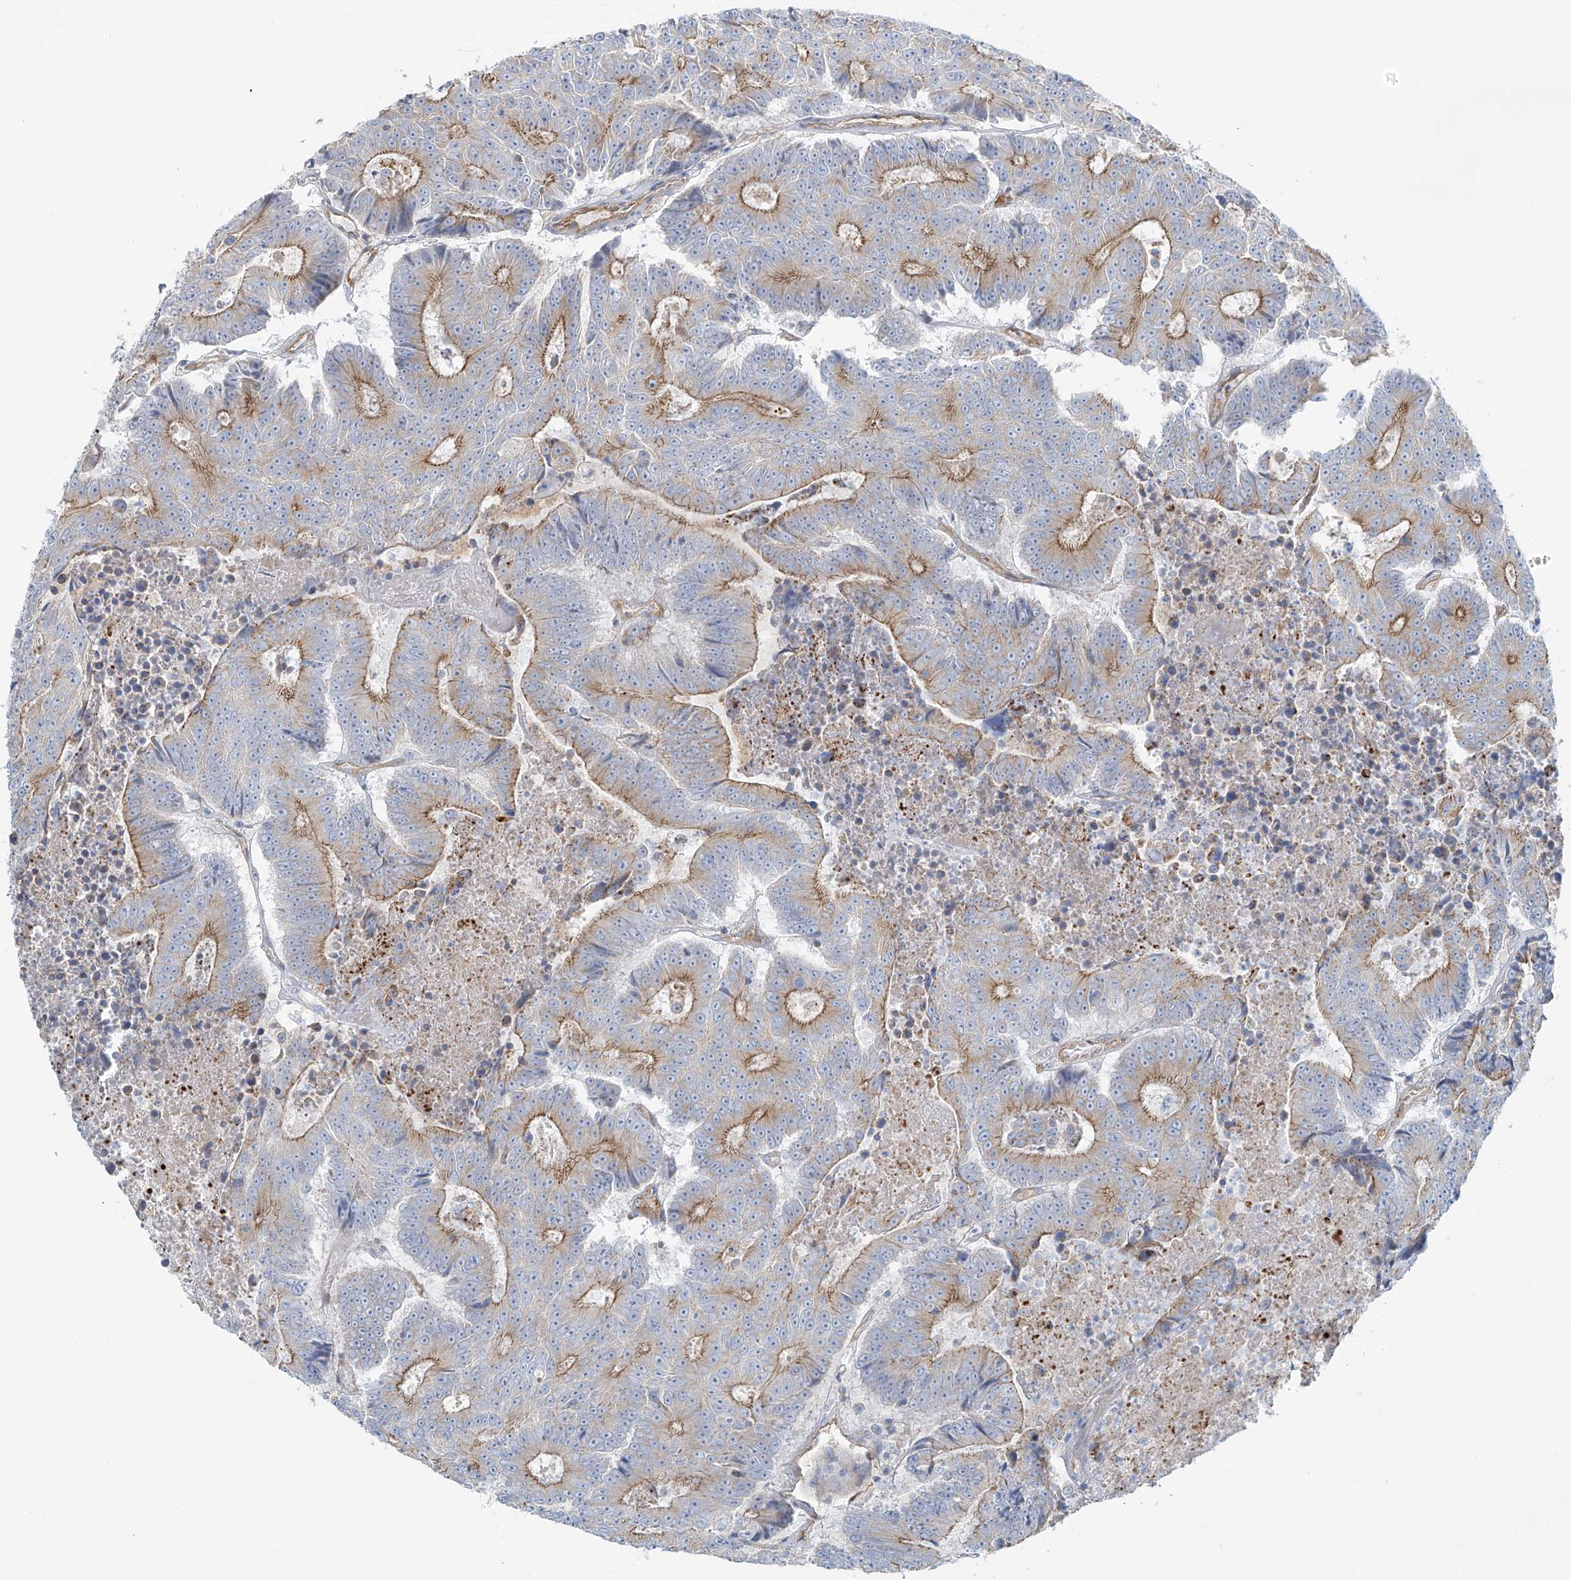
{"staining": {"intensity": "moderate", "quantity": "25%-75%", "location": "cytoplasmic/membranous"}, "tissue": "colorectal cancer", "cell_type": "Tumor cells", "image_type": "cancer", "snomed": [{"axis": "morphology", "description": "Adenocarcinoma, NOS"}, {"axis": "topography", "description": "Colon"}], "caption": "Protein expression analysis of human colorectal cancer (adenocarcinoma) reveals moderate cytoplasmic/membranous staining in about 25%-75% of tumor cells. (IHC, brightfield microscopy, high magnification).", "gene": "VAMP5", "patient": {"sex": "male", "age": 83}}